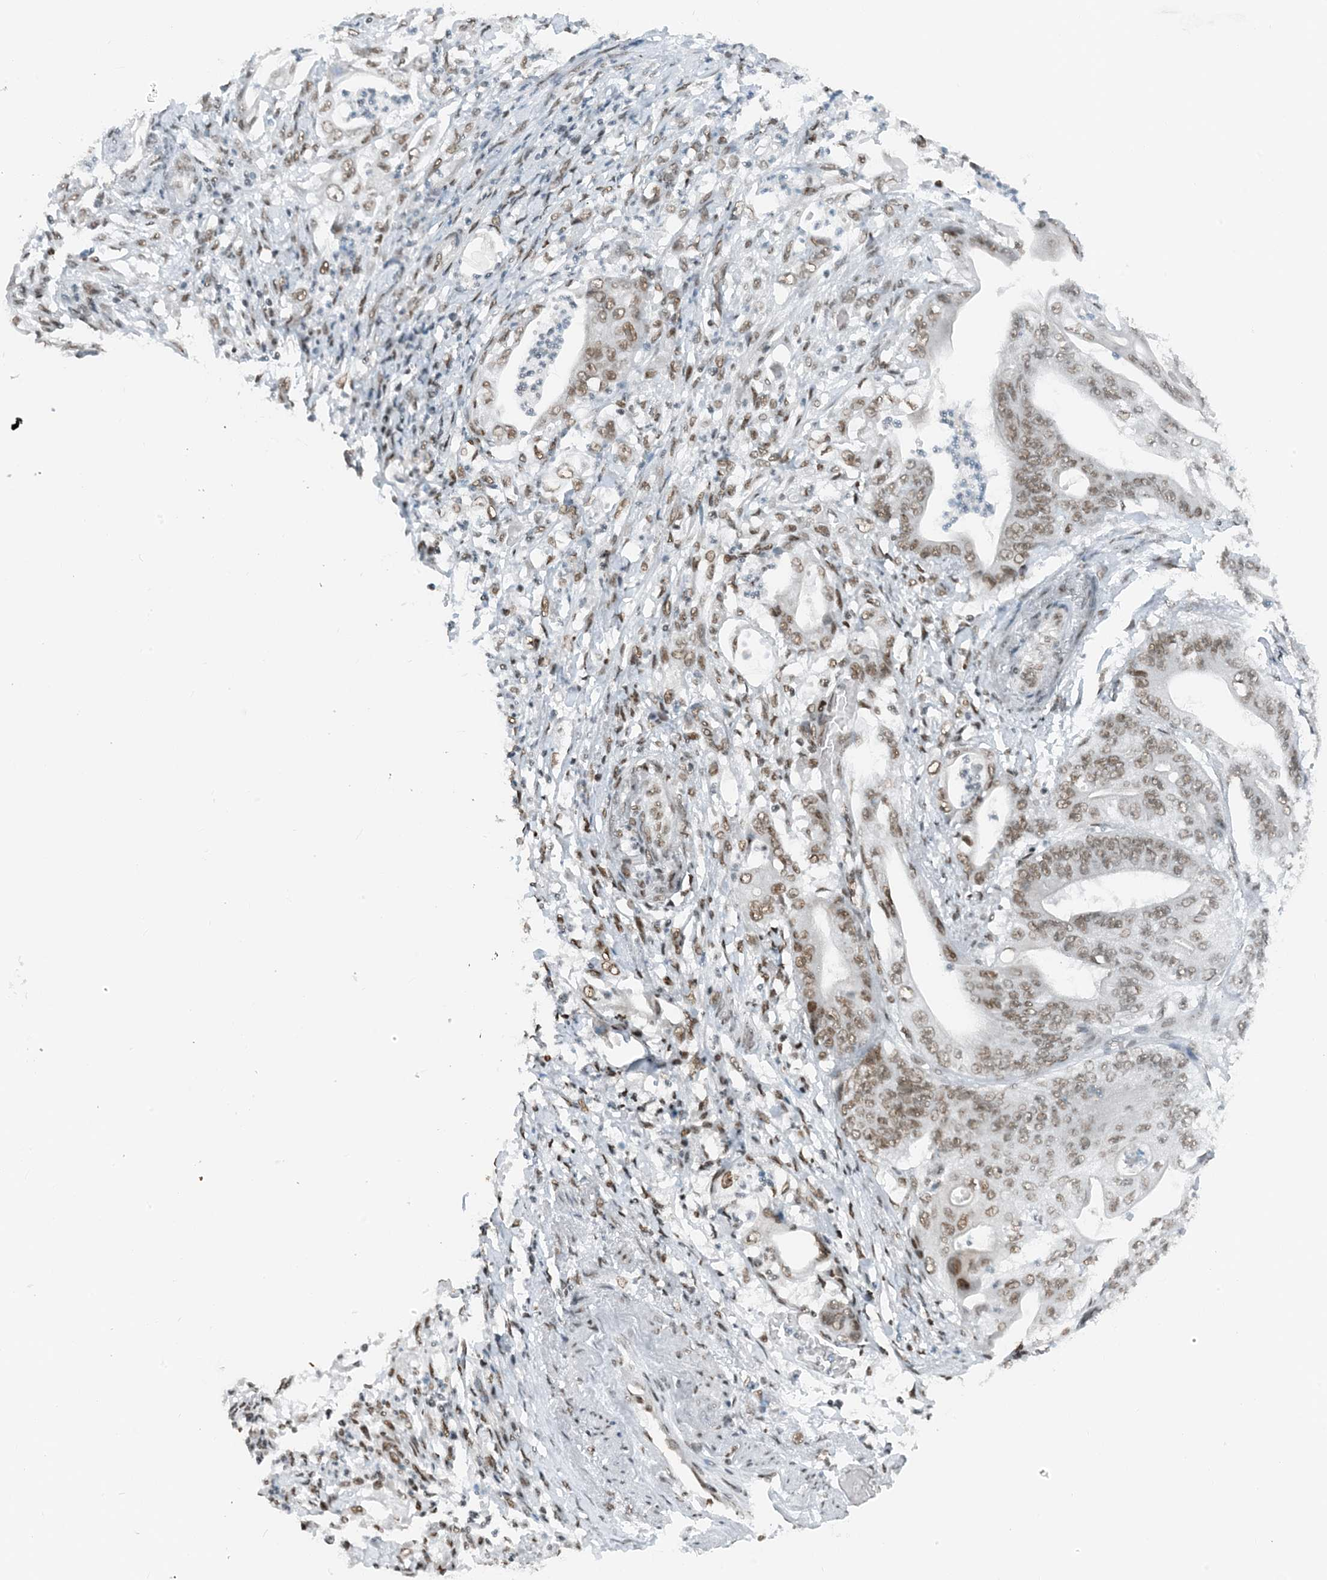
{"staining": {"intensity": "moderate", "quantity": ">75%", "location": "nuclear"}, "tissue": "stomach cancer", "cell_type": "Tumor cells", "image_type": "cancer", "snomed": [{"axis": "morphology", "description": "Adenocarcinoma, NOS"}, {"axis": "topography", "description": "Stomach"}], "caption": "Brown immunohistochemical staining in adenocarcinoma (stomach) shows moderate nuclear staining in about >75% of tumor cells. The staining was performed using DAB (3,3'-diaminobenzidine) to visualize the protein expression in brown, while the nuclei were stained in blue with hematoxylin (Magnification: 20x).", "gene": "ZNF500", "patient": {"sex": "female", "age": 73}}